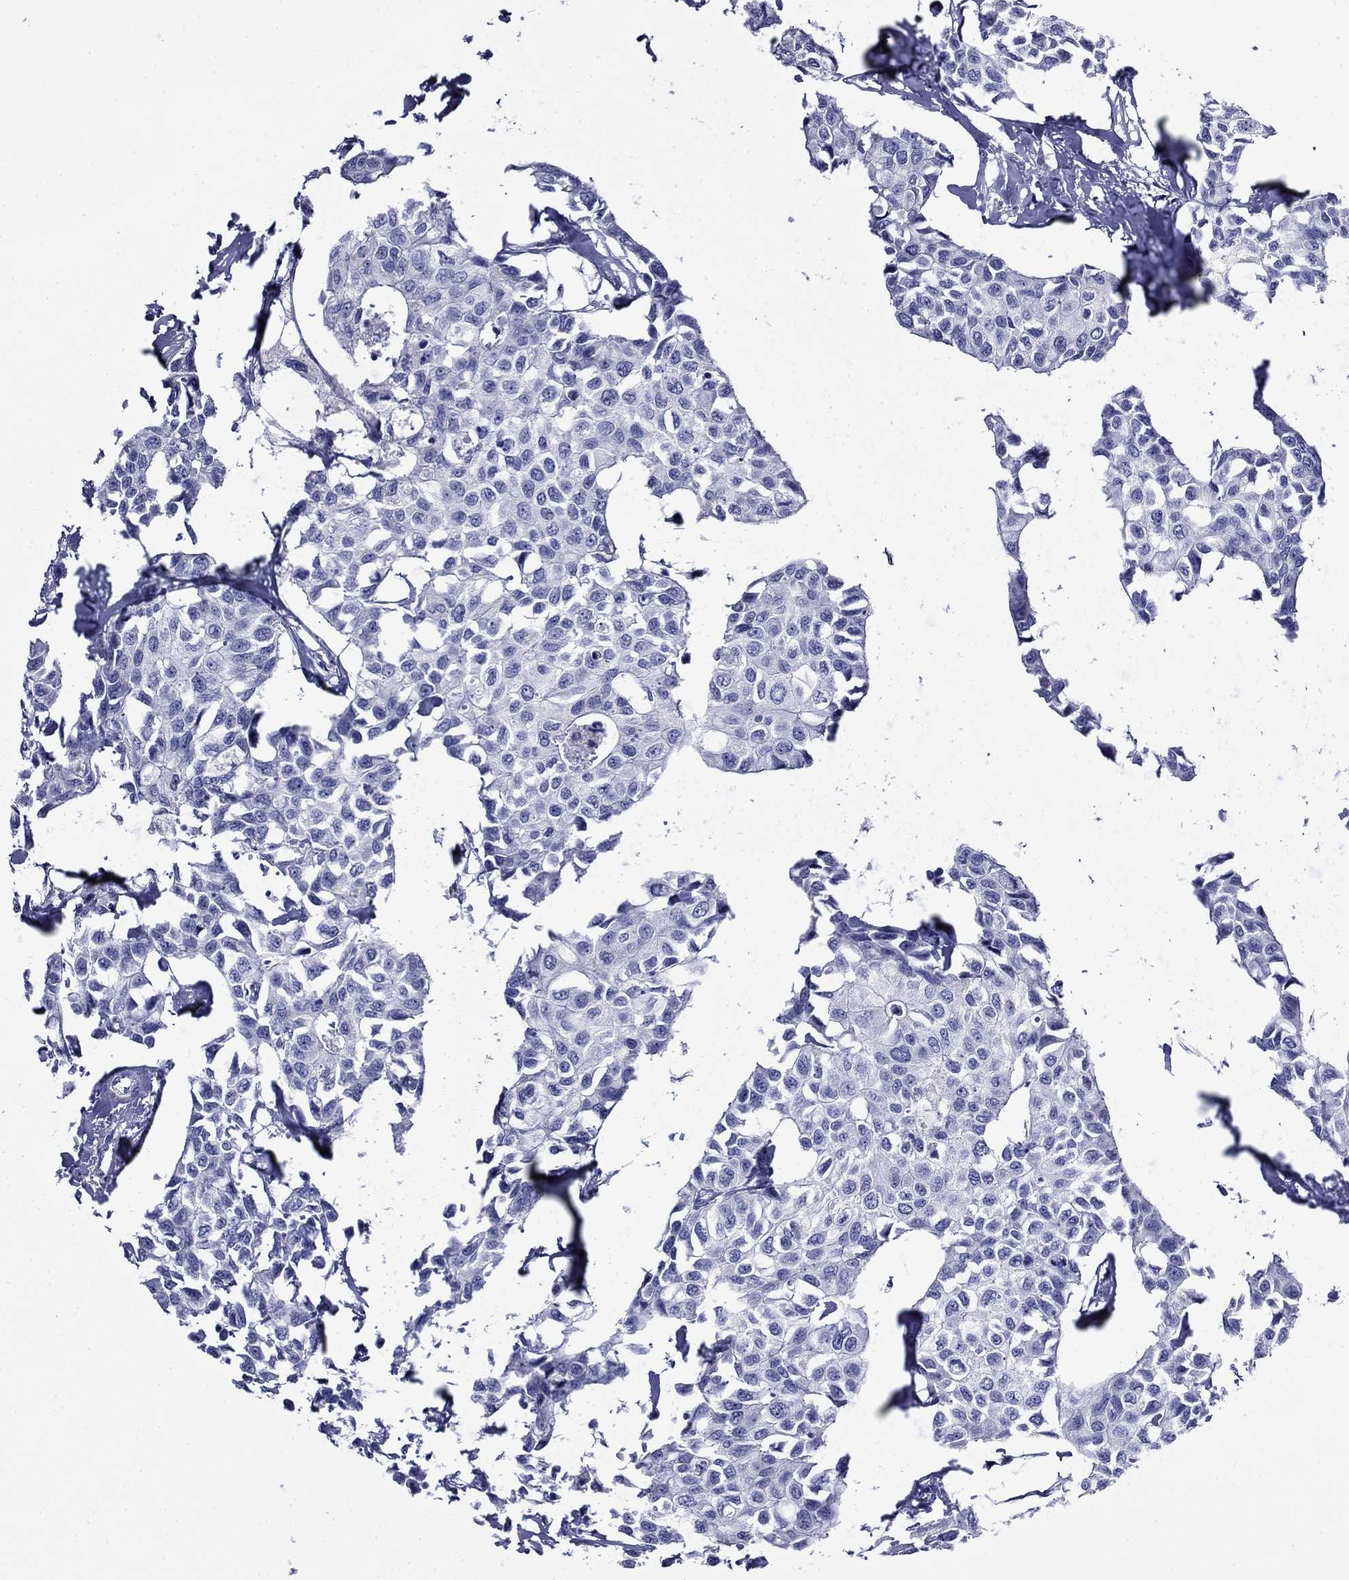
{"staining": {"intensity": "negative", "quantity": "none", "location": "none"}, "tissue": "breast cancer", "cell_type": "Tumor cells", "image_type": "cancer", "snomed": [{"axis": "morphology", "description": "Duct carcinoma"}, {"axis": "topography", "description": "Breast"}], "caption": "The histopathology image demonstrates no staining of tumor cells in breast cancer.", "gene": "GIP", "patient": {"sex": "female", "age": 80}}